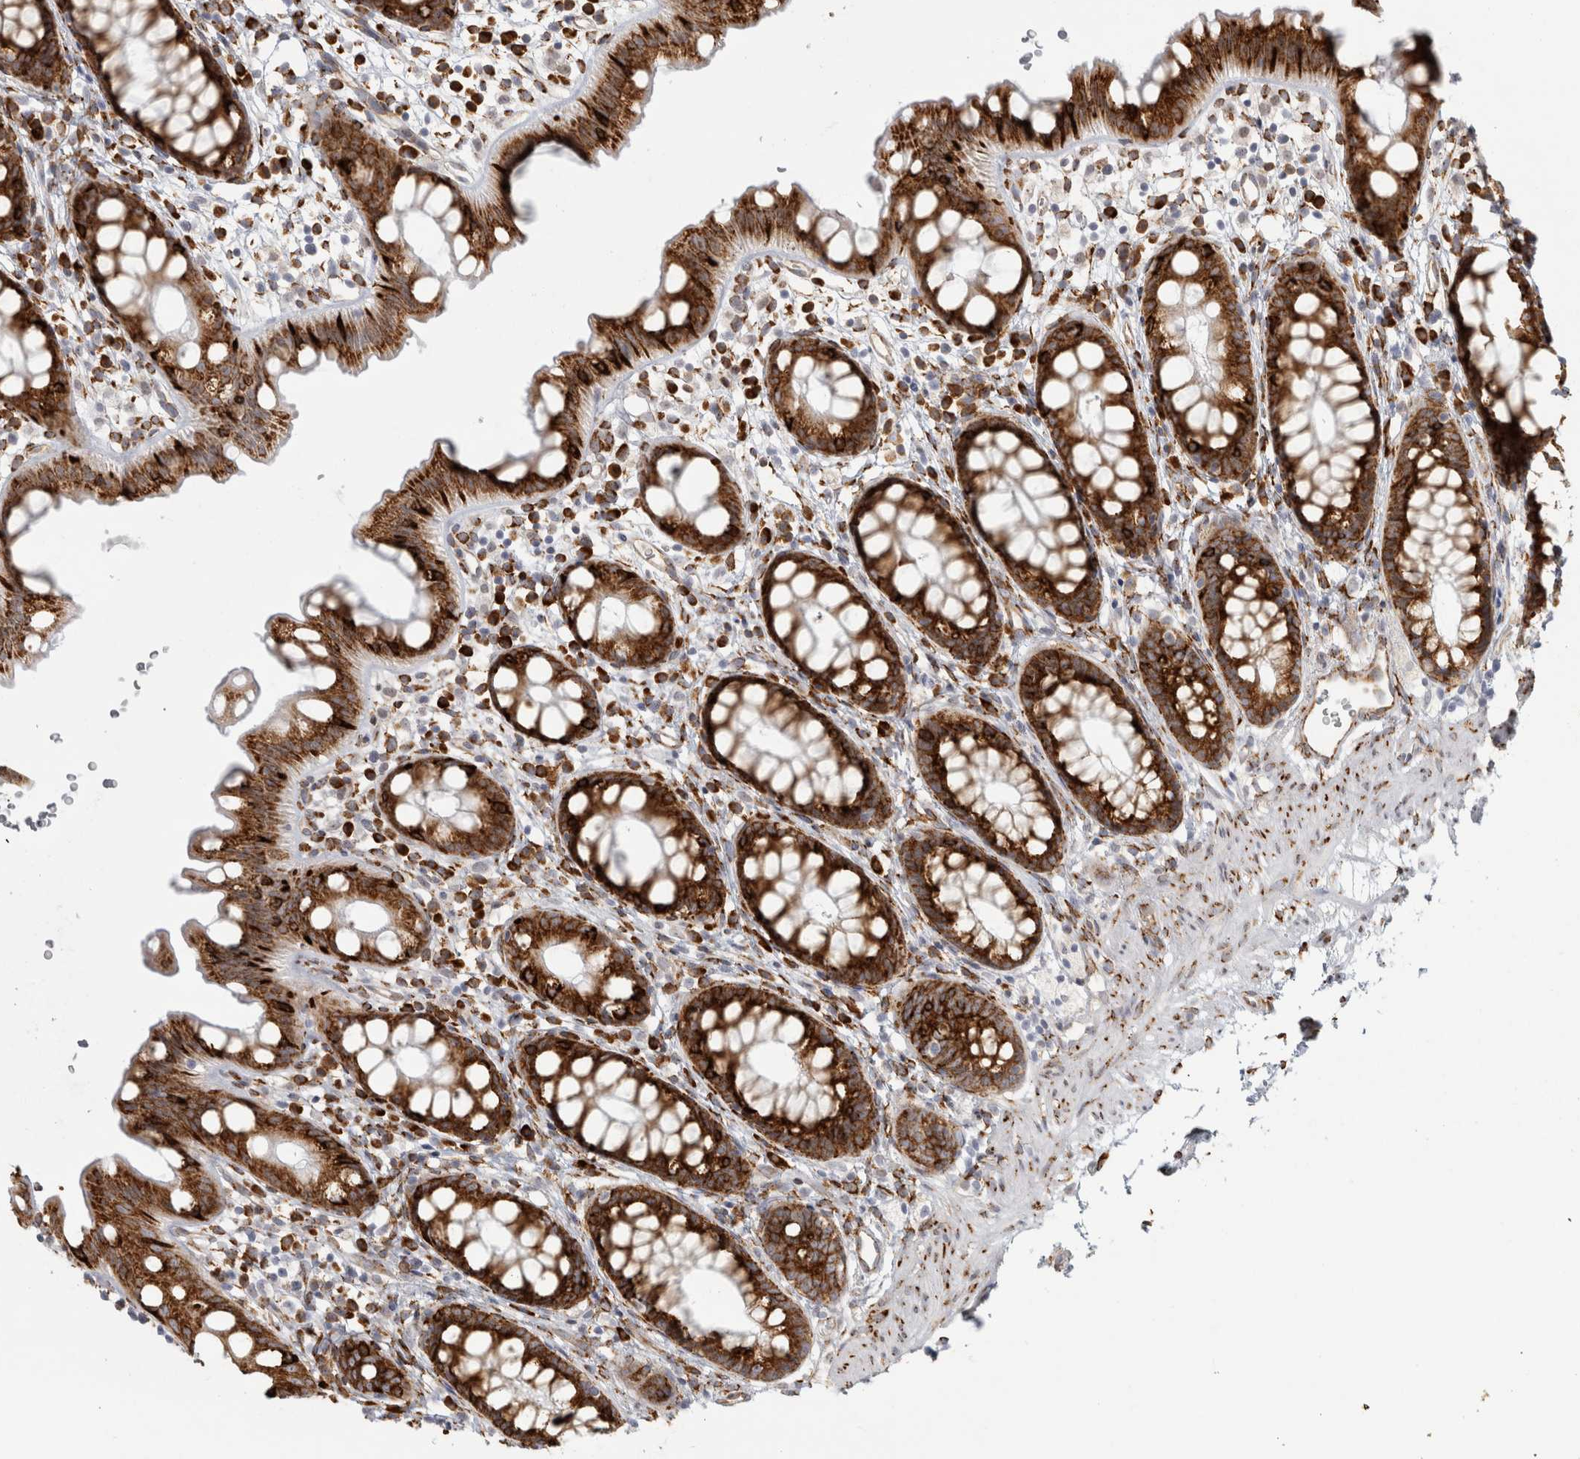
{"staining": {"intensity": "strong", "quantity": ">75%", "location": "cytoplasmic/membranous"}, "tissue": "rectum", "cell_type": "Glandular cells", "image_type": "normal", "snomed": [{"axis": "morphology", "description": "Normal tissue, NOS"}, {"axis": "topography", "description": "Rectum"}], "caption": "Strong cytoplasmic/membranous protein positivity is seen in approximately >75% of glandular cells in rectum. Ihc stains the protein of interest in brown and the nuclei are stained blue.", "gene": "OSTN", "patient": {"sex": "female", "age": 65}}